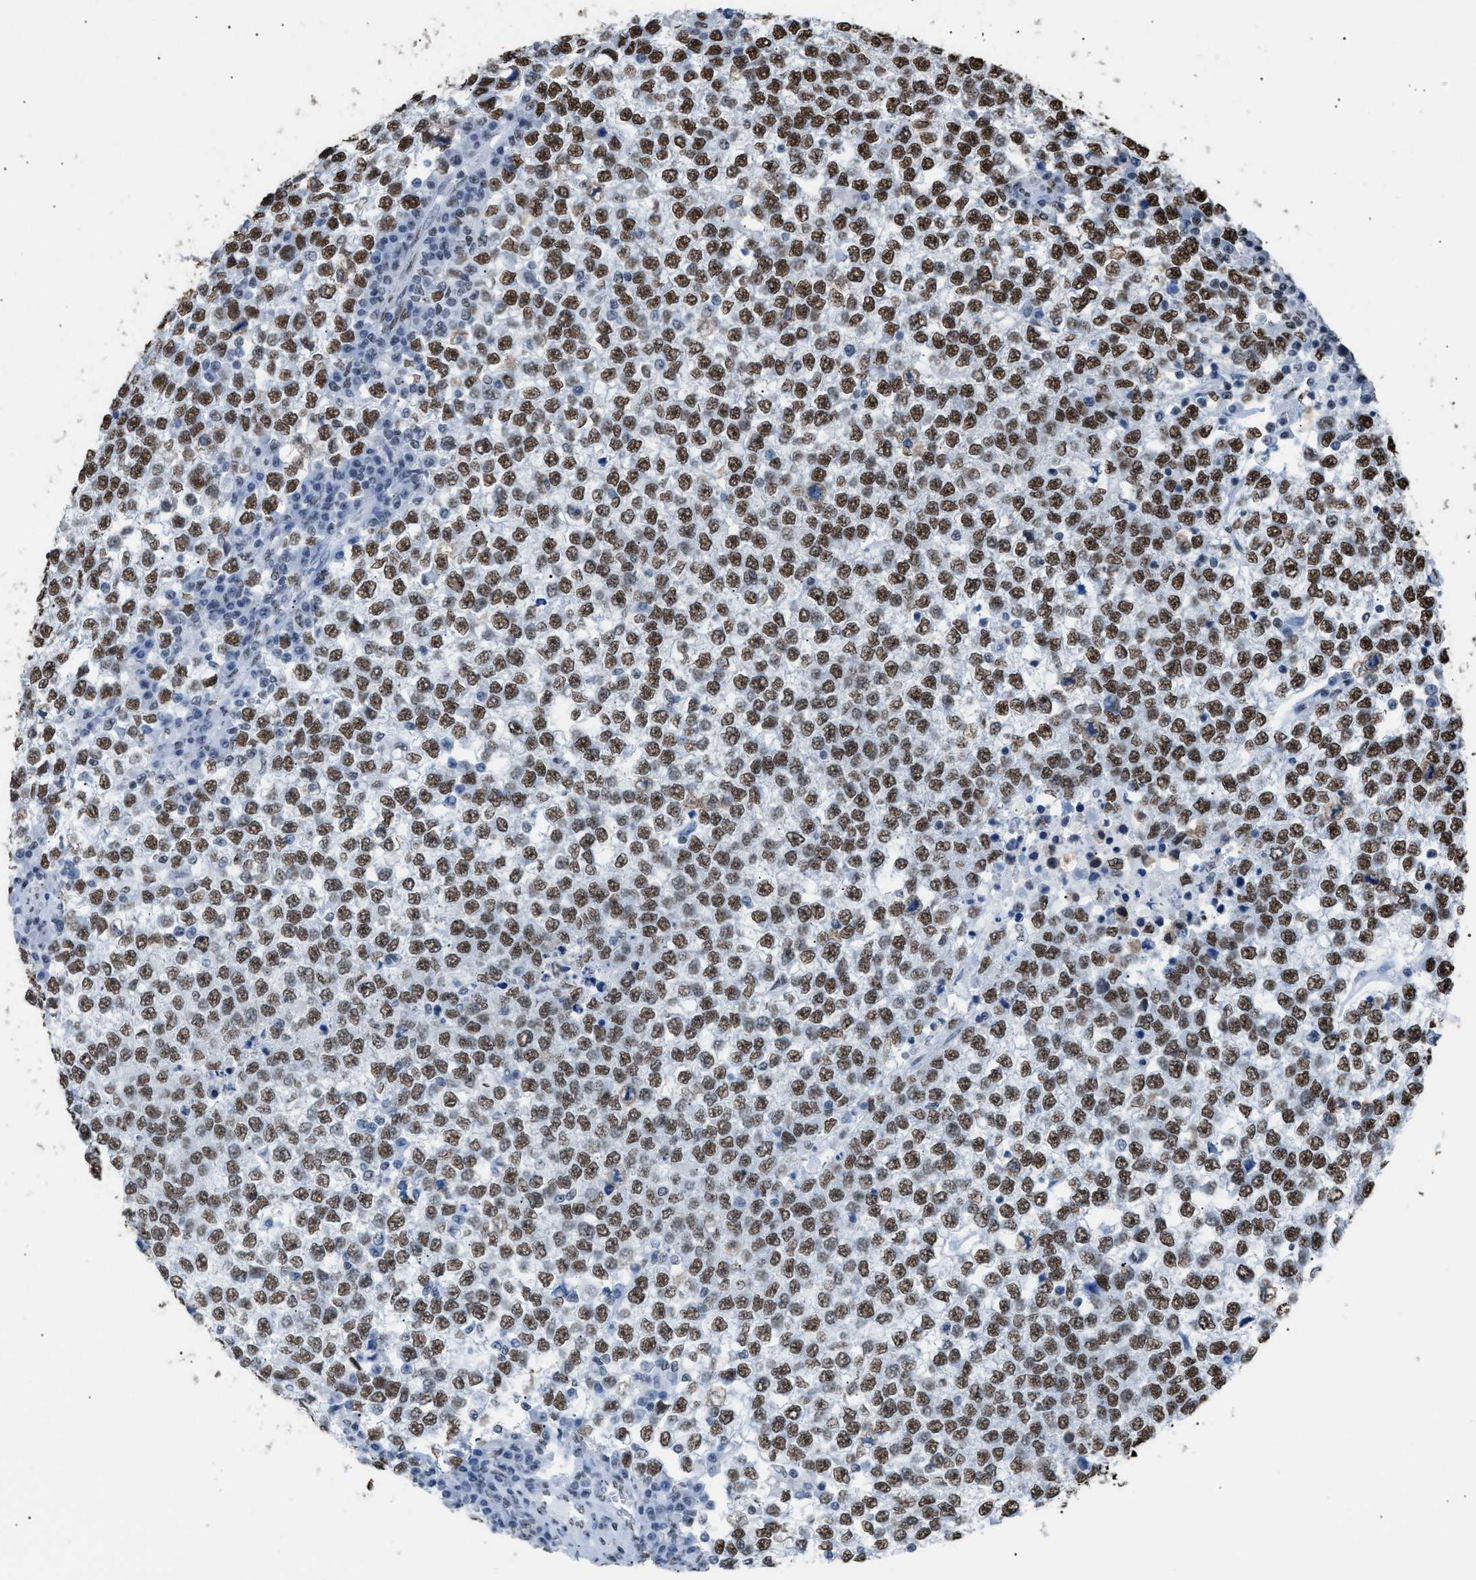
{"staining": {"intensity": "moderate", "quantity": ">75%", "location": "nuclear"}, "tissue": "testis cancer", "cell_type": "Tumor cells", "image_type": "cancer", "snomed": [{"axis": "morphology", "description": "Seminoma, NOS"}, {"axis": "topography", "description": "Testis"}], "caption": "Brown immunohistochemical staining in human testis cancer shows moderate nuclear positivity in about >75% of tumor cells. The staining is performed using DAB brown chromogen to label protein expression. The nuclei are counter-stained blue using hematoxylin.", "gene": "CCAR2", "patient": {"sex": "male", "age": 65}}